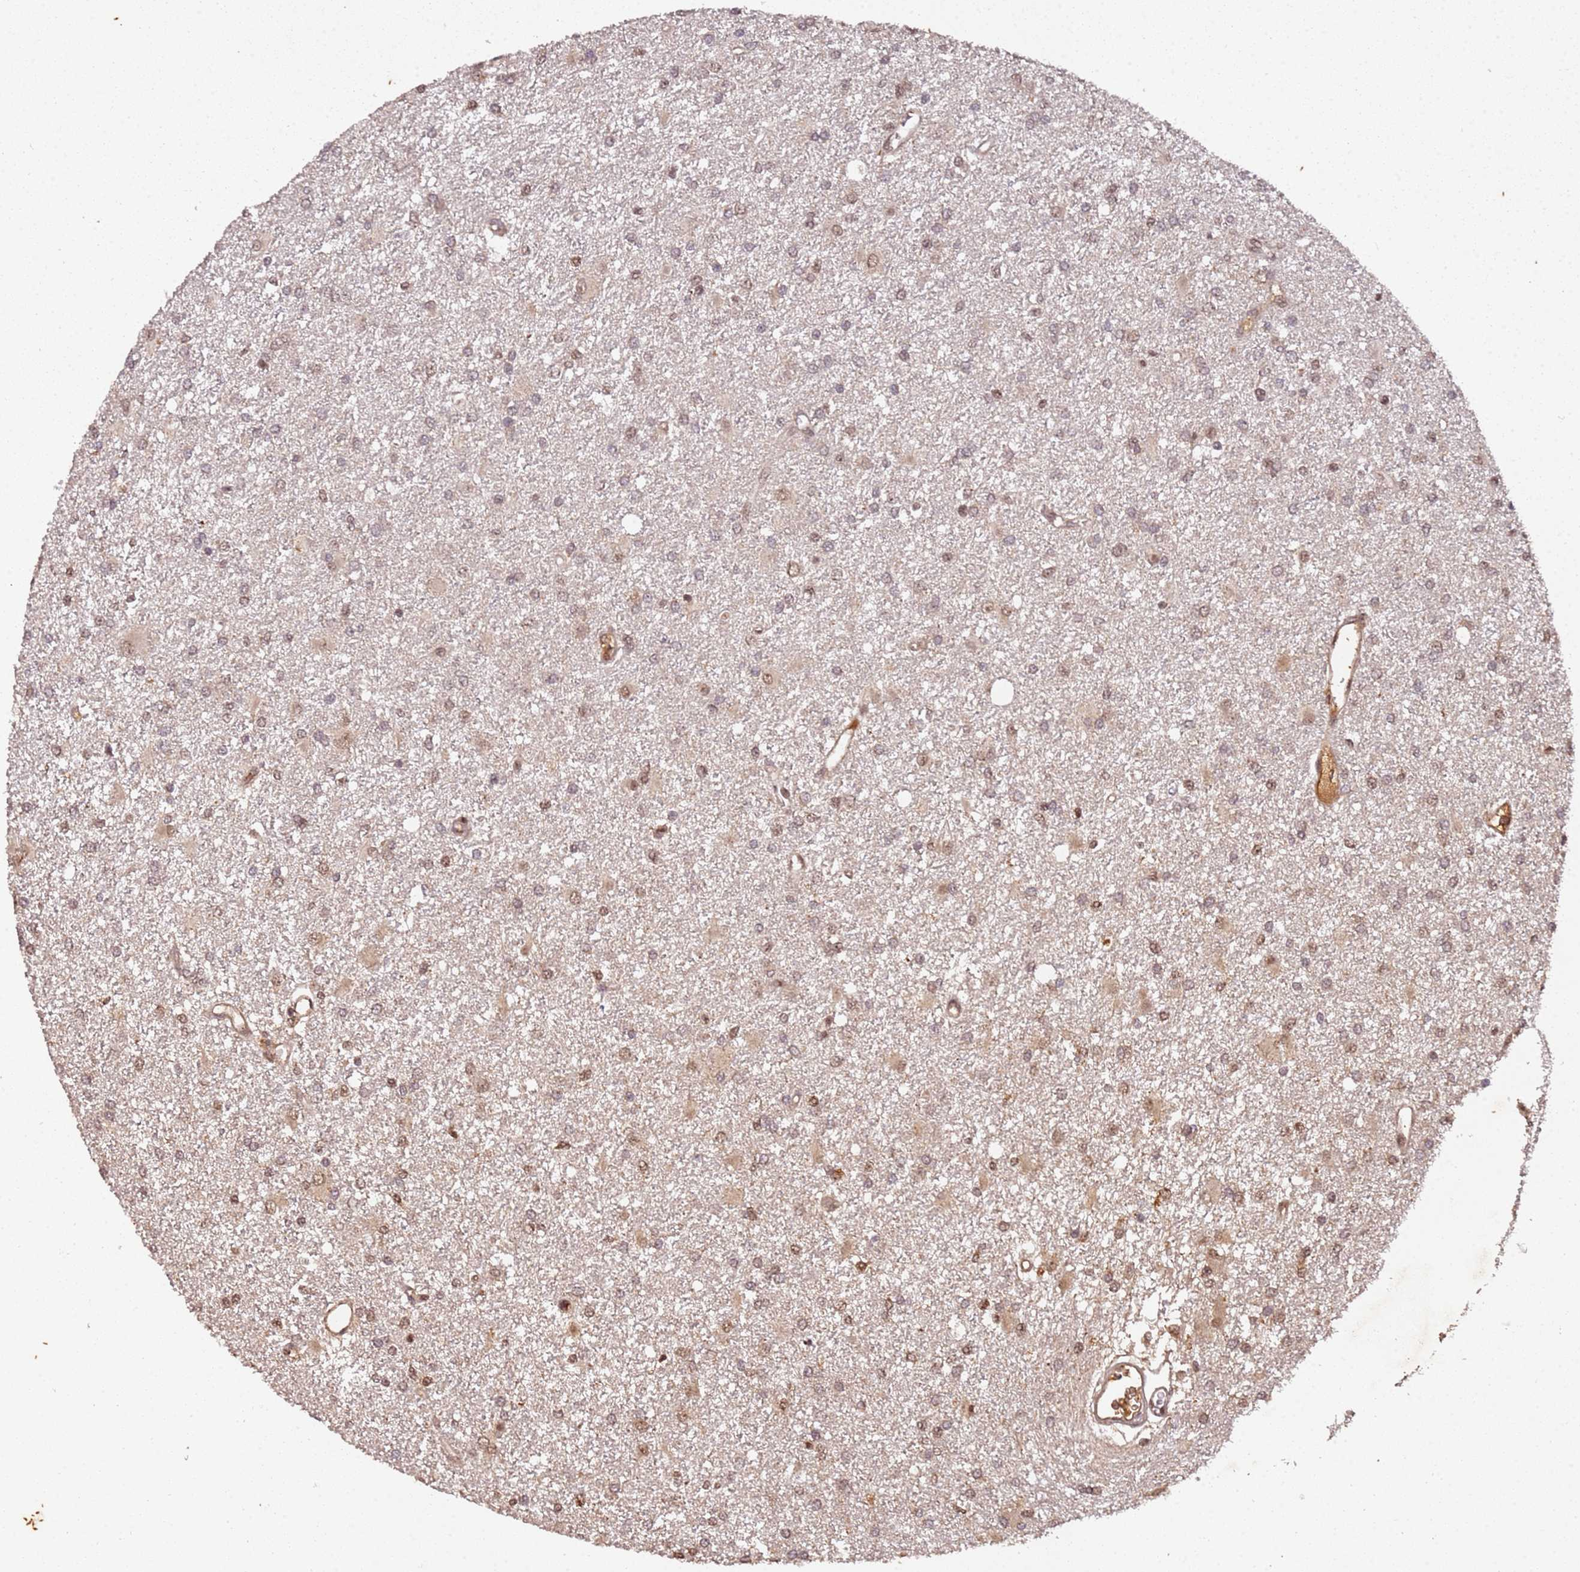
{"staining": {"intensity": "moderate", "quantity": ">75%", "location": "nuclear"}, "tissue": "glioma", "cell_type": "Tumor cells", "image_type": "cancer", "snomed": [{"axis": "morphology", "description": "Glioma, malignant, High grade"}, {"axis": "topography", "description": "Brain"}], "caption": "The histopathology image demonstrates staining of glioma, revealing moderate nuclear protein positivity (brown color) within tumor cells.", "gene": "COL1A2", "patient": {"sex": "female", "age": 50}}